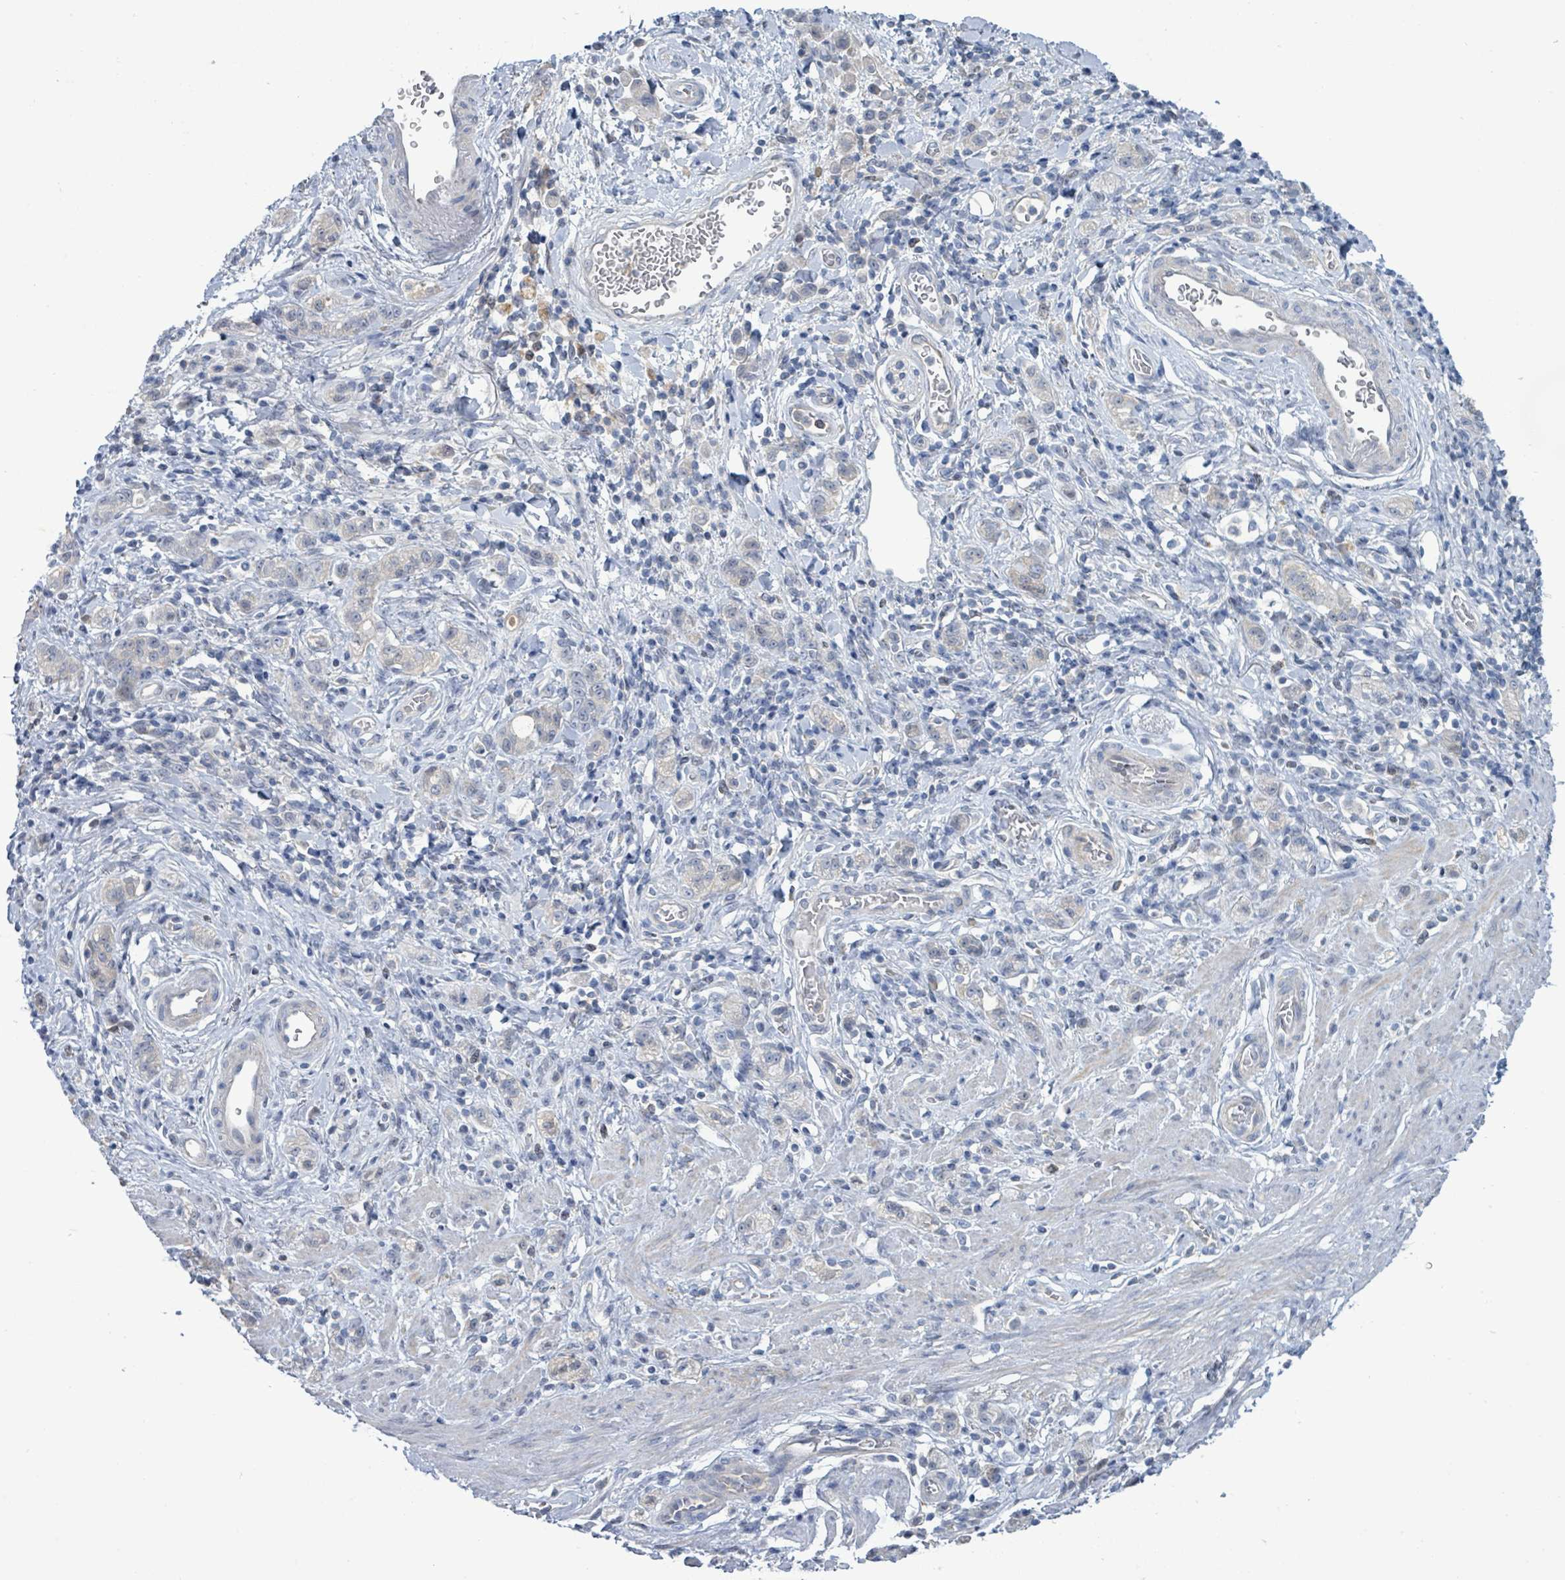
{"staining": {"intensity": "negative", "quantity": "none", "location": "none"}, "tissue": "stomach cancer", "cell_type": "Tumor cells", "image_type": "cancer", "snomed": [{"axis": "morphology", "description": "Adenocarcinoma, NOS"}, {"axis": "topography", "description": "Stomach"}], "caption": "Adenocarcinoma (stomach) was stained to show a protein in brown. There is no significant expression in tumor cells. The staining is performed using DAB brown chromogen with nuclei counter-stained in using hematoxylin.", "gene": "PGAM1", "patient": {"sex": "male", "age": 77}}